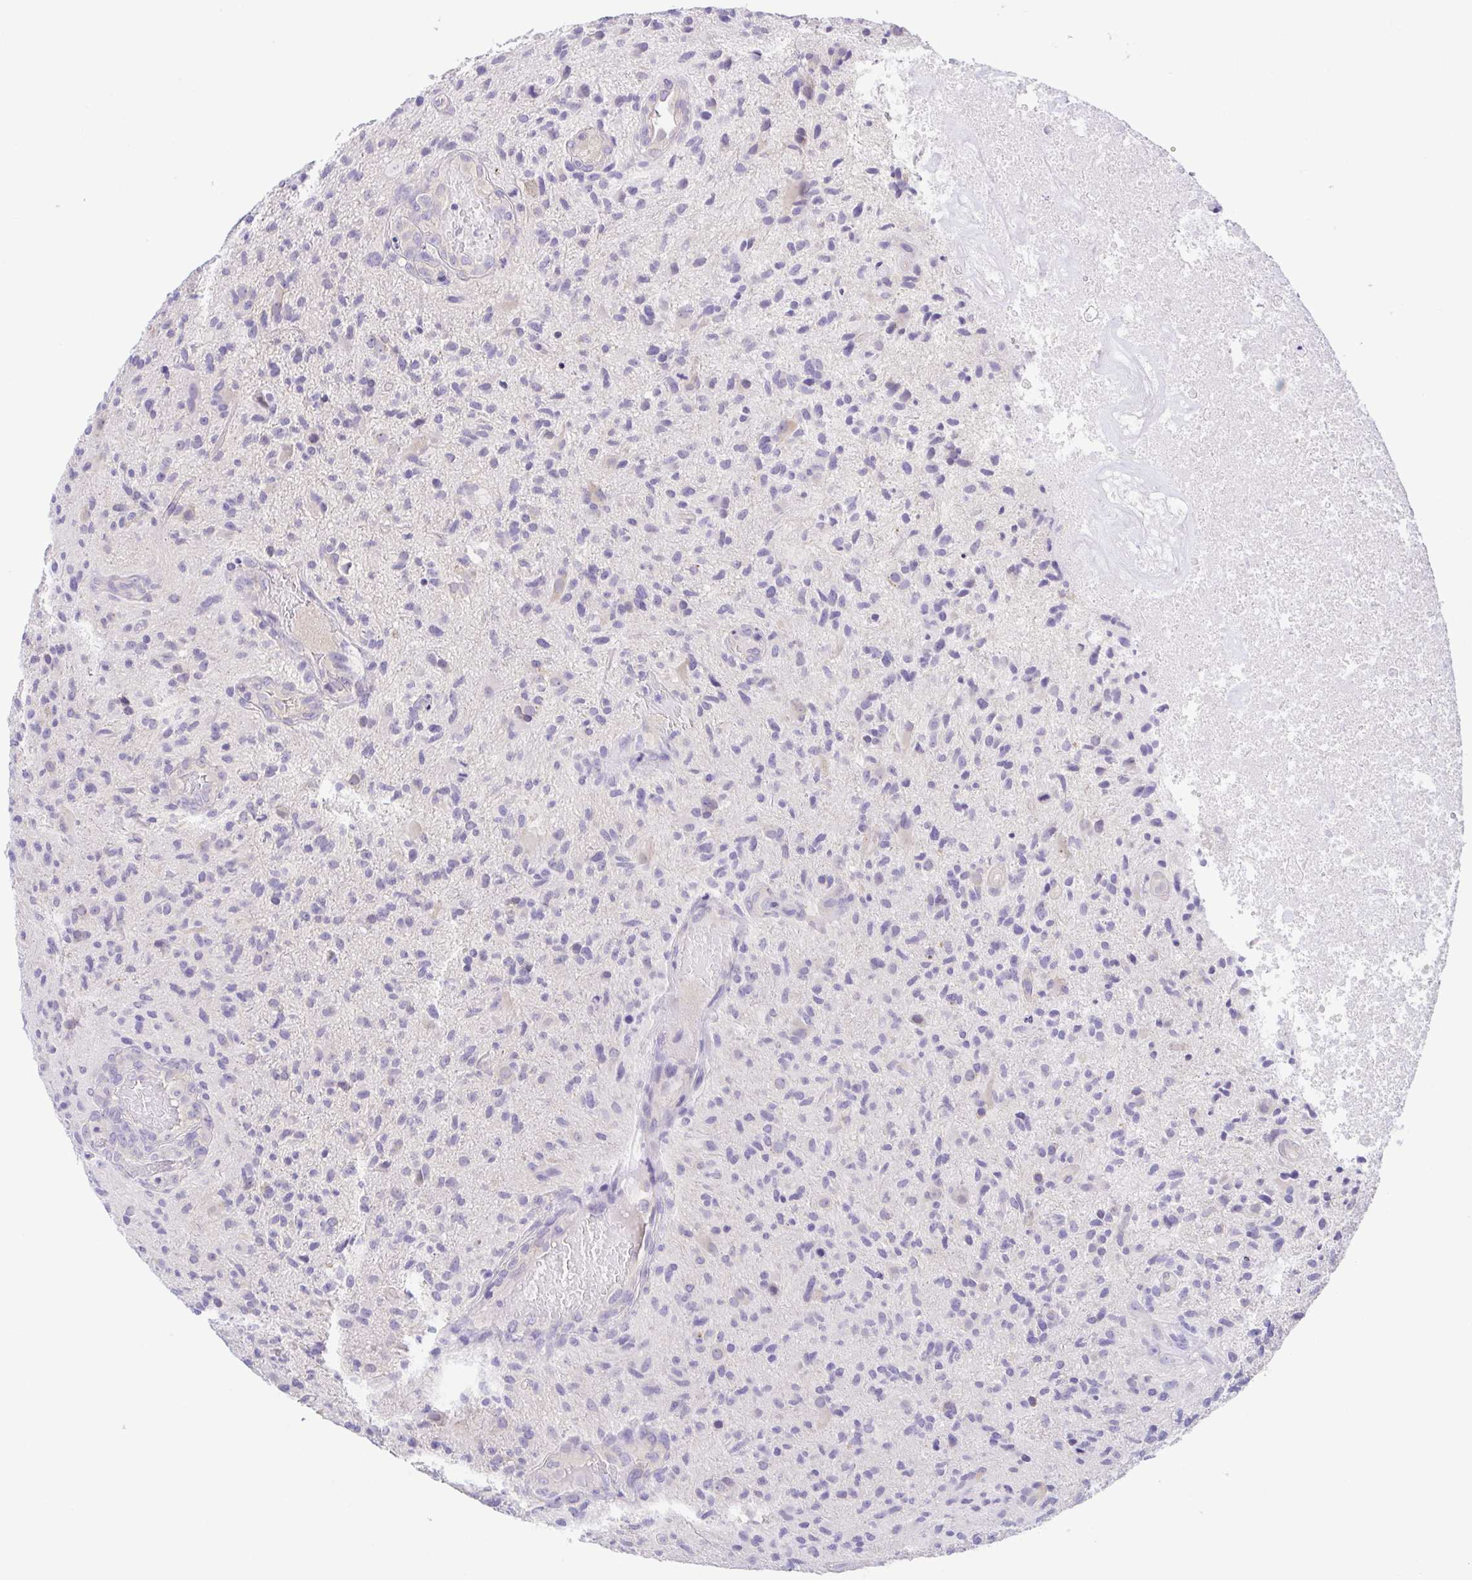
{"staining": {"intensity": "negative", "quantity": "none", "location": "none"}, "tissue": "glioma", "cell_type": "Tumor cells", "image_type": "cancer", "snomed": [{"axis": "morphology", "description": "Glioma, malignant, High grade"}, {"axis": "topography", "description": "Brain"}], "caption": "This is a image of immunohistochemistry (IHC) staining of glioma, which shows no staining in tumor cells.", "gene": "KRTDAP", "patient": {"sex": "male", "age": 55}}